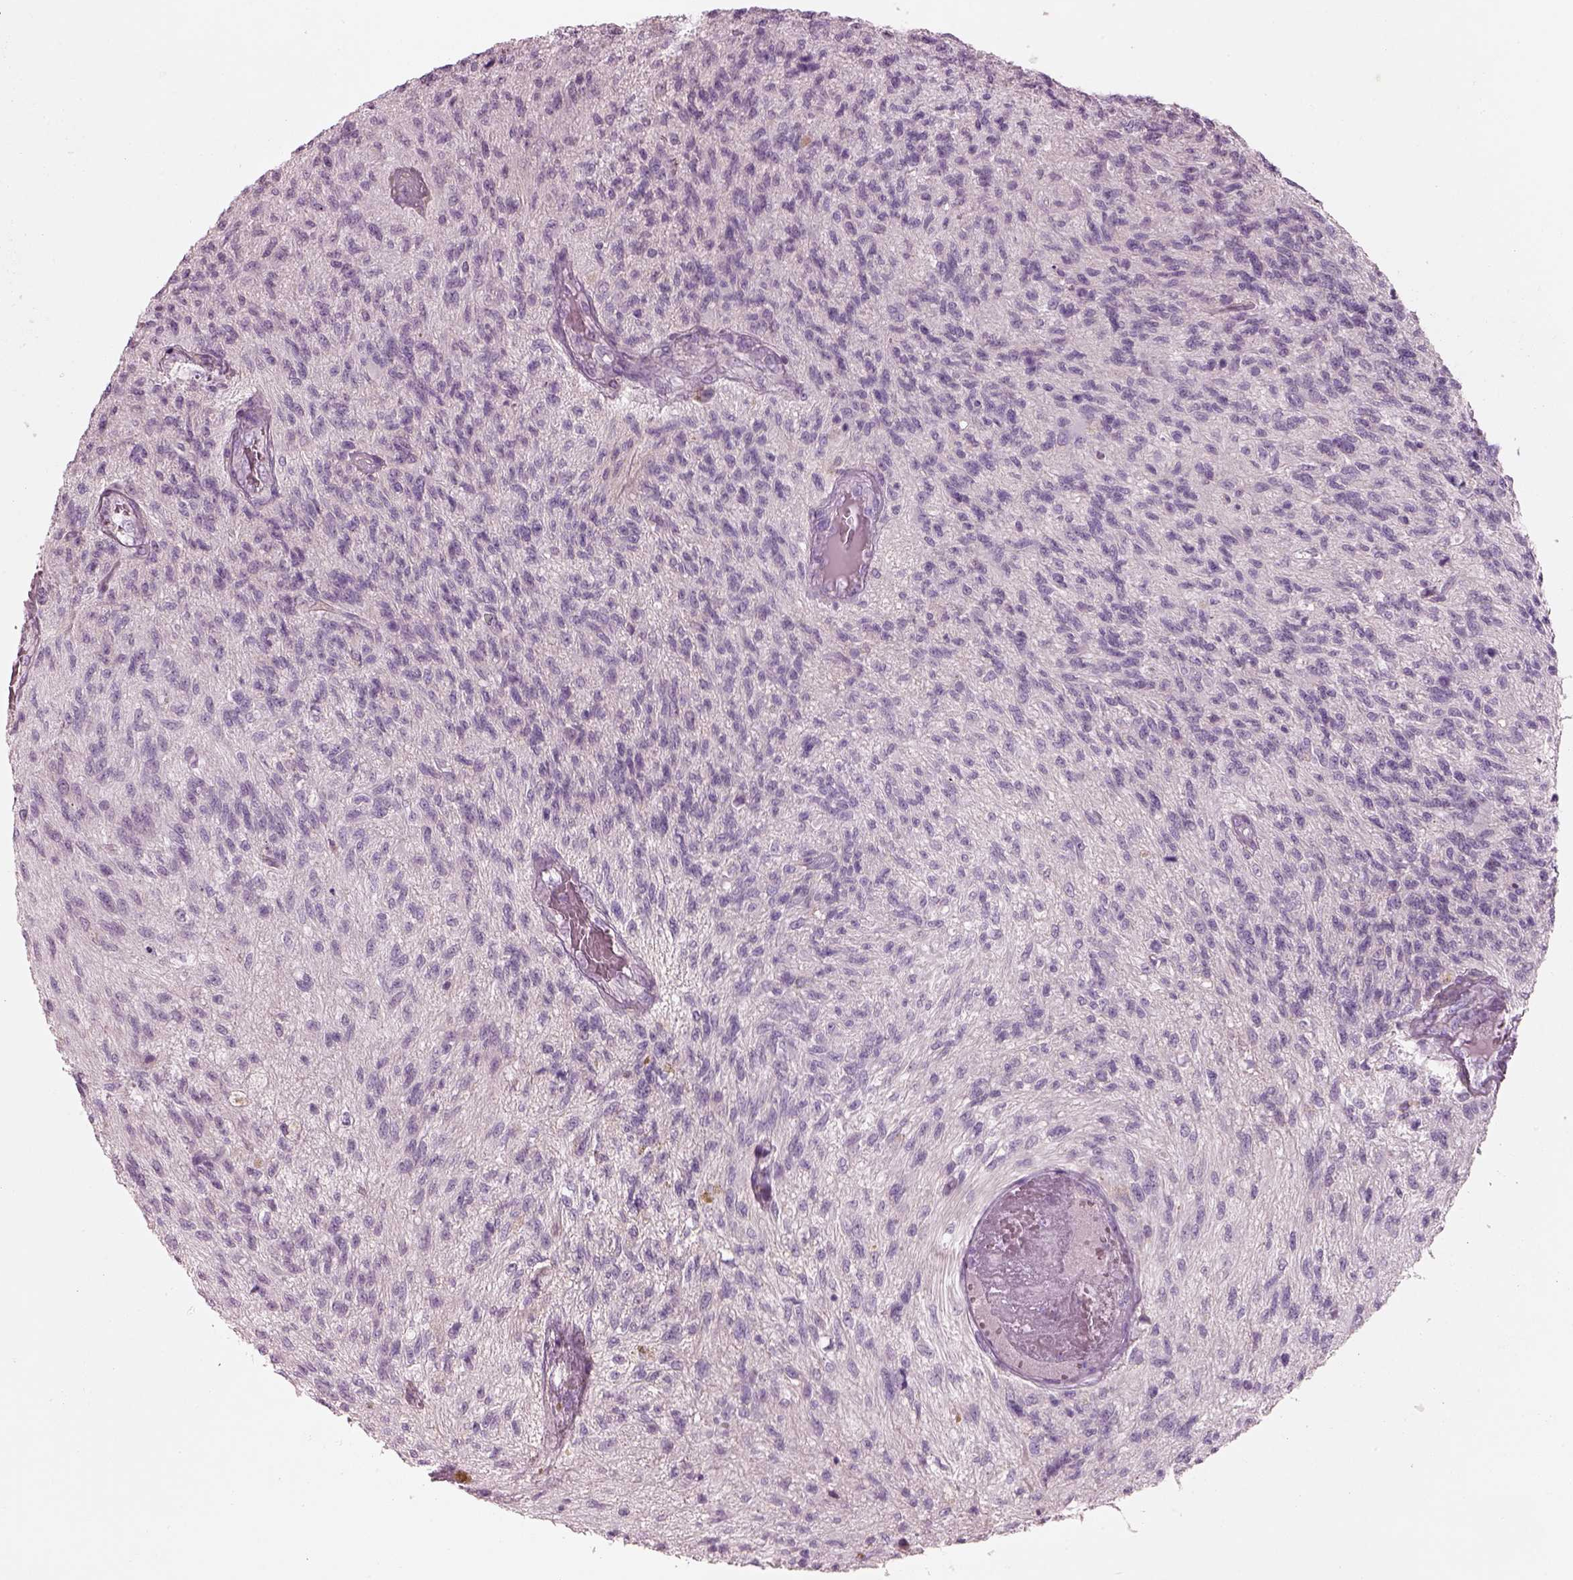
{"staining": {"intensity": "negative", "quantity": "none", "location": "none"}, "tissue": "glioma", "cell_type": "Tumor cells", "image_type": "cancer", "snomed": [{"axis": "morphology", "description": "Glioma, malignant, High grade"}, {"axis": "topography", "description": "Brain"}], "caption": "A high-resolution image shows immunohistochemistry staining of high-grade glioma (malignant), which shows no significant staining in tumor cells.", "gene": "SLC27A2", "patient": {"sex": "male", "age": 56}}